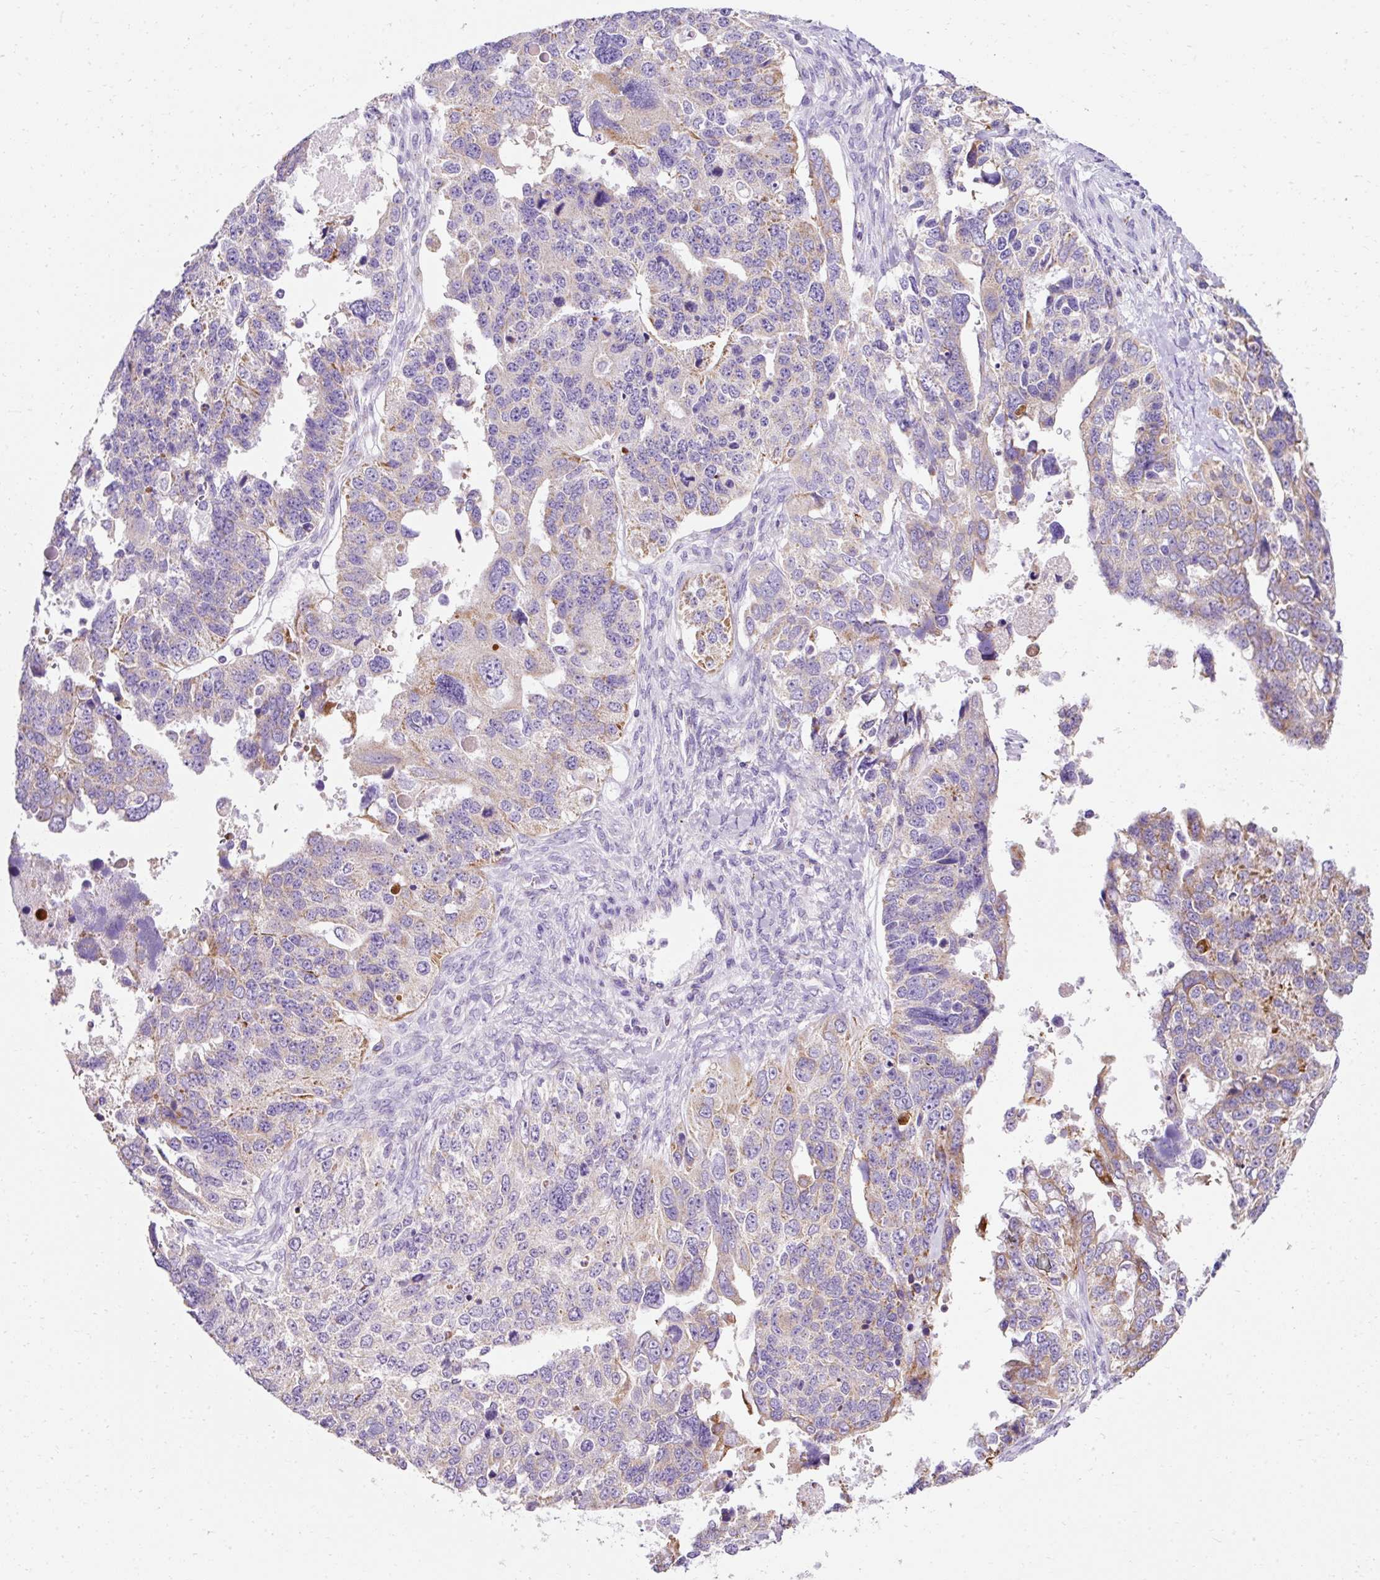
{"staining": {"intensity": "moderate", "quantity": "<25%", "location": "cytoplasmic/membranous"}, "tissue": "ovarian cancer", "cell_type": "Tumor cells", "image_type": "cancer", "snomed": [{"axis": "morphology", "description": "Cystadenocarcinoma, serous, NOS"}, {"axis": "topography", "description": "Ovary"}], "caption": "Immunohistochemical staining of human serous cystadenocarcinoma (ovarian) reveals low levels of moderate cytoplasmic/membranous protein expression in about <25% of tumor cells.", "gene": "PLPP2", "patient": {"sex": "female", "age": 76}}